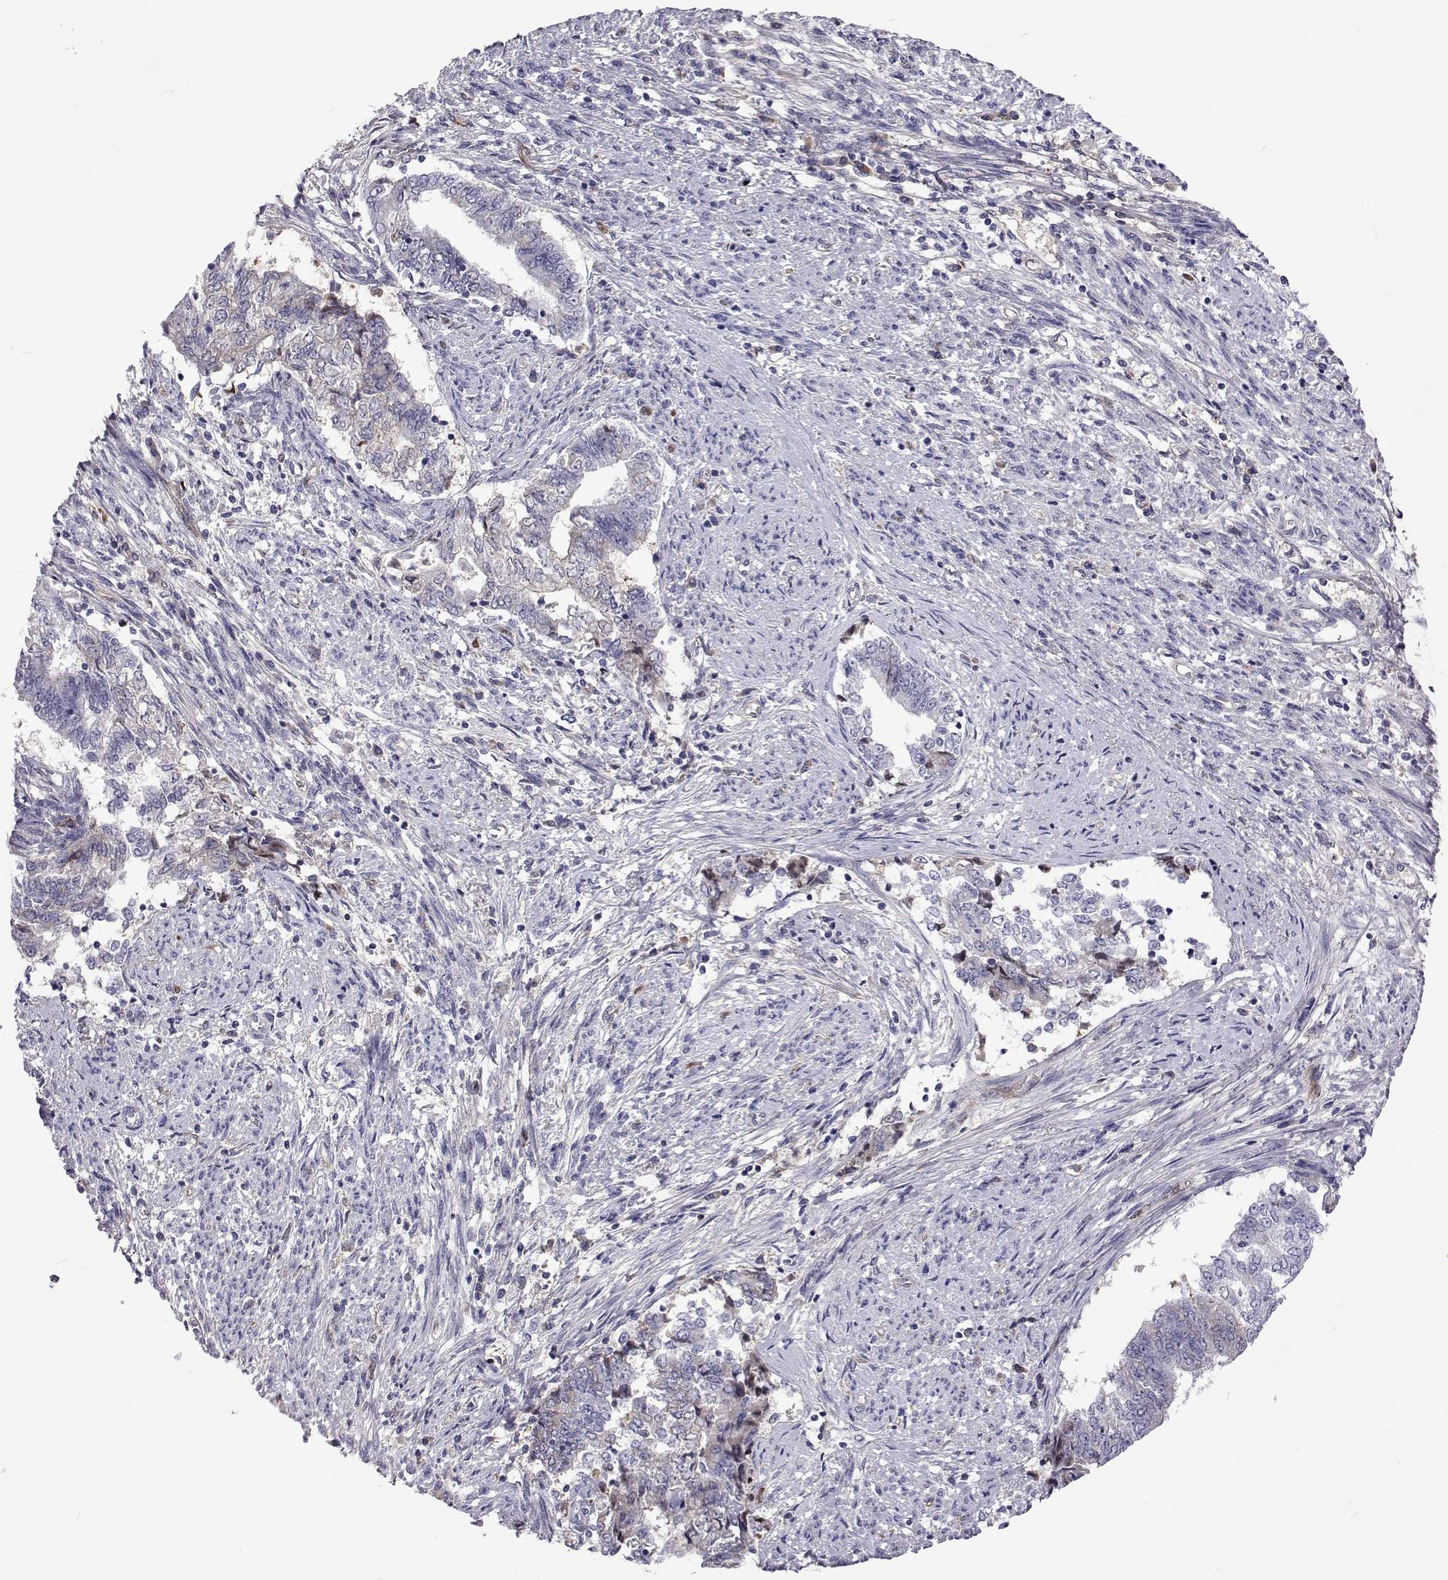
{"staining": {"intensity": "negative", "quantity": "none", "location": "none"}, "tissue": "endometrial cancer", "cell_type": "Tumor cells", "image_type": "cancer", "snomed": [{"axis": "morphology", "description": "Adenocarcinoma, NOS"}, {"axis": "topography", "description": "Endometrium"}], "caption": "There is no significant expression in tumor cells of endometrial cancer.", "gene": "TCF15", "patient": {"sex": "female", "age": 65}}